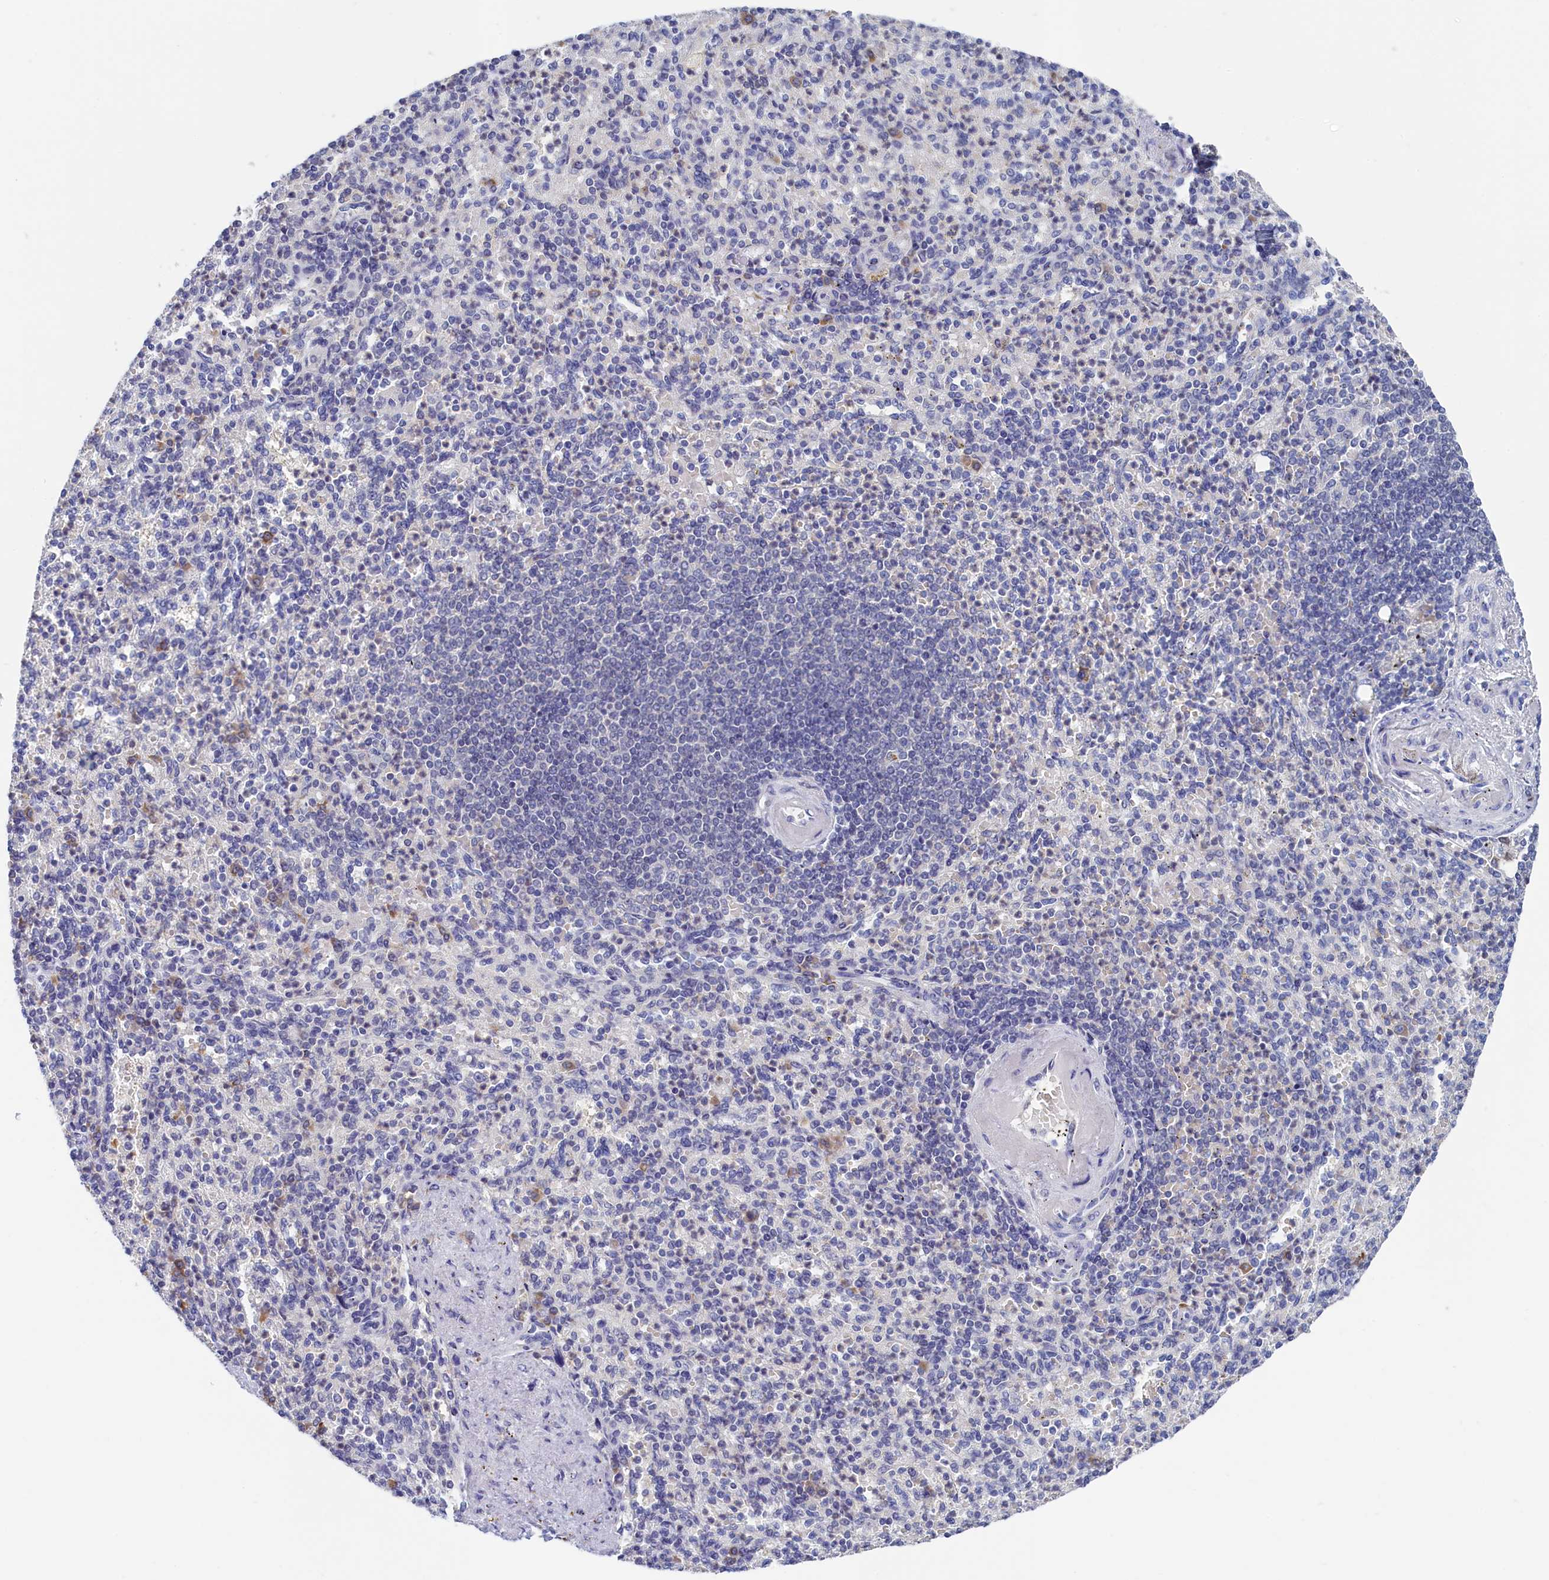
{"staining": {"intensity": "negative", "quantity": "none", "location": "none"}, "tissue": "spleen", "cell_type": "Cells in red pulp", "image_type": "normal", "snomed": [{"axis": "morphology", "description": "Normal tissue, NOS"}, {"axis": "topography", "description": "Spleen"}], "caption": "Immunohistochemistry (IHC) of unremarkable spleen reveals no positivity in cells in red pulp. (DAB (3,3'-diaminobenzidine) immunohistochemistry (IHC) visualized using brightfield microscopy, high magnification).", "gene": "MOSPD3", "patient": {"sex": "female", "age": 74}}